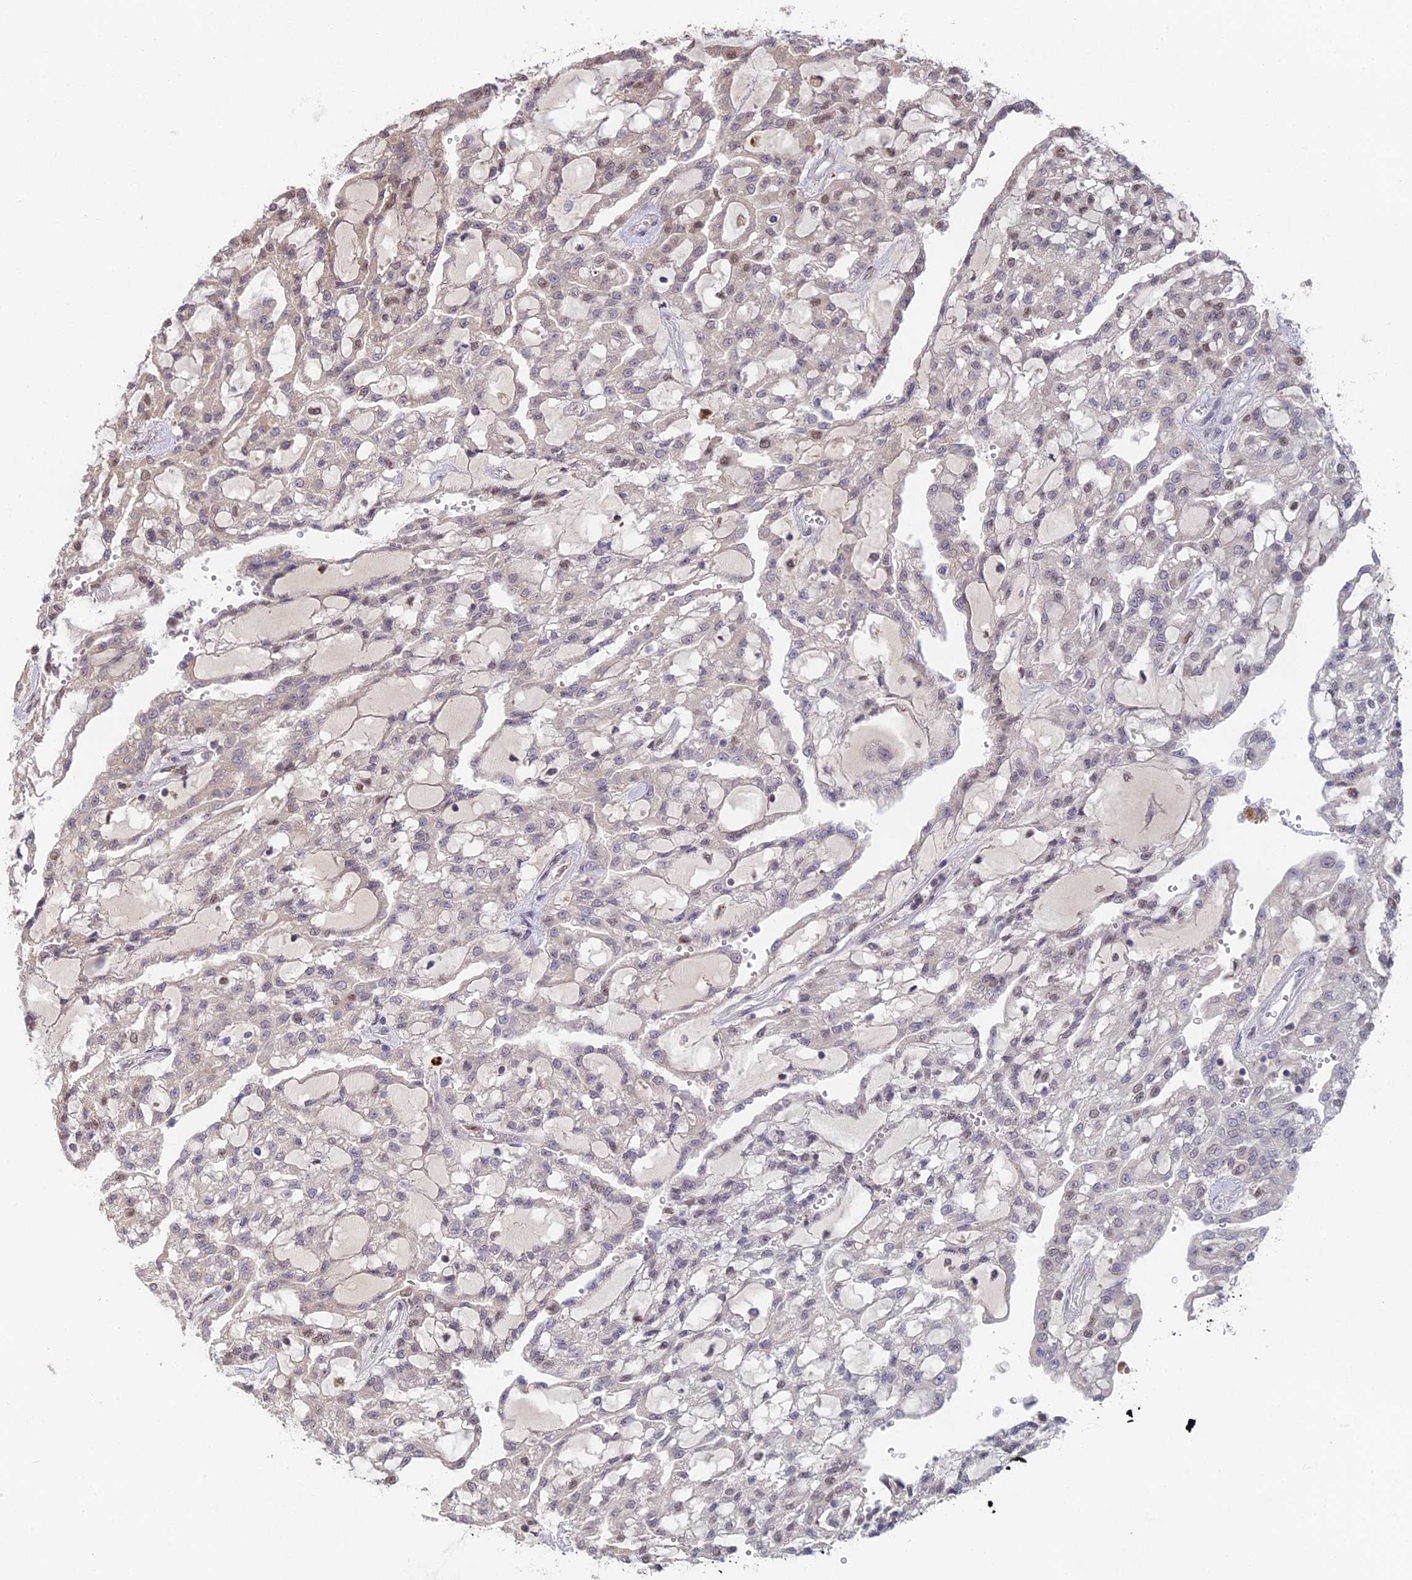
{"staining": {"intensity": "weak", "quantity": "<25%", "location": "cytoplasmic/membranous,nuclear"}, "tissue": "renal cancer", "cell_type": "Tumor cells", "image_type": "cancer", "snomed": [{"axis": "morphology", "description": "Adenocarcinoma, NOS"}, {"axis": "topography", "description": "Kidney"}], "caption": "Micrograph shows no protein expression in tumor cells of renal adenocarcinoma tissue. (DAB (3,3'-diaminobenzidine) IHC with hematoxylin counter stain).", "gene": "RANBP3", "patient": {"sex": "male", "age": 63}}